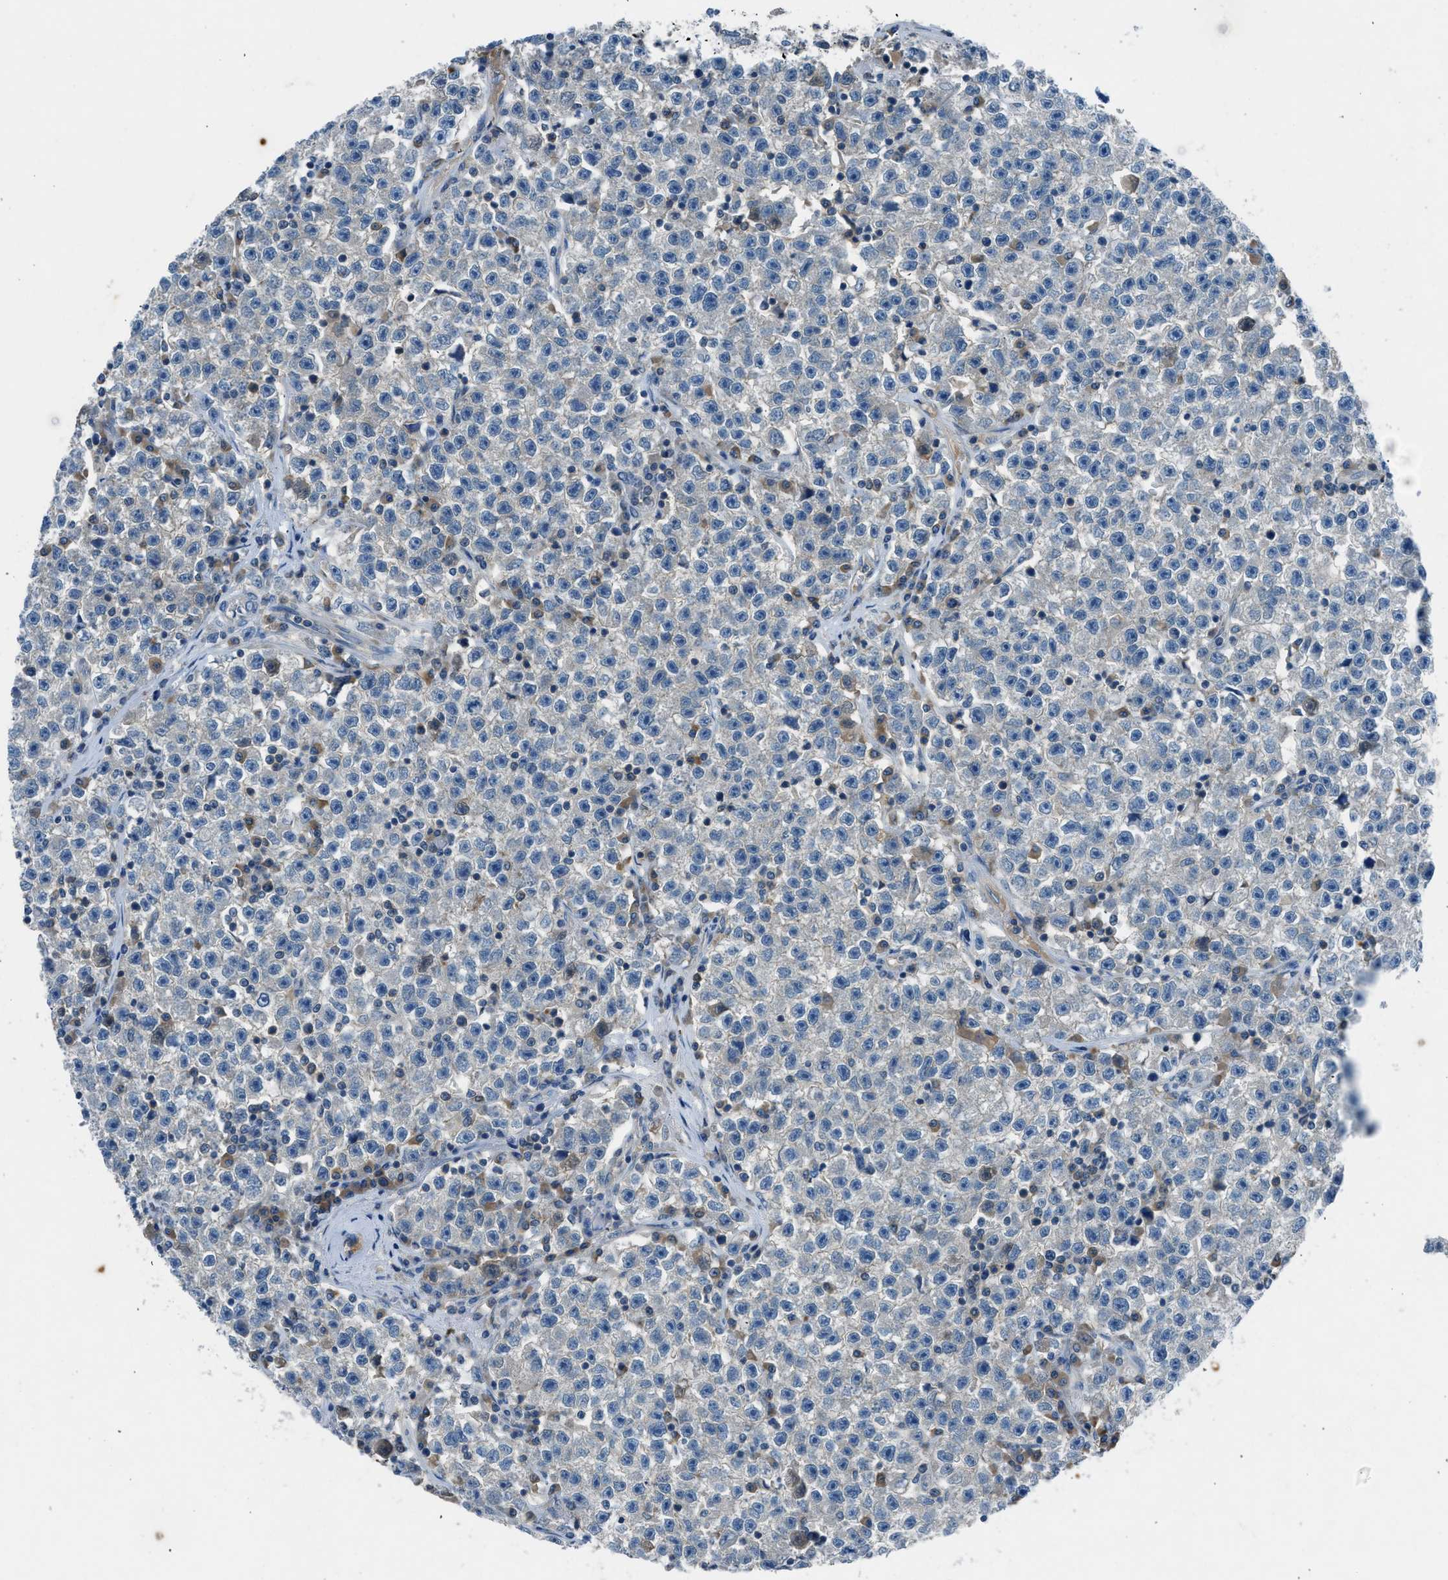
{"staining": {"intensity": "negative", "quantity": "none", "location": "none"}, "tissue": "testis cancer", "cell_type": "Tumor cells", "image_type": "cancer", "snomed": [{"axis": "morphology", "description": "Seminoma, NOS"}, {"axis": "topography", "description": "Testis"}], "caption": "This is an IHC image of human testis cancer. There is no positivity in tumor cells.", "gene": "BMP1", "patient": {"sex": "male", "age": 22}}